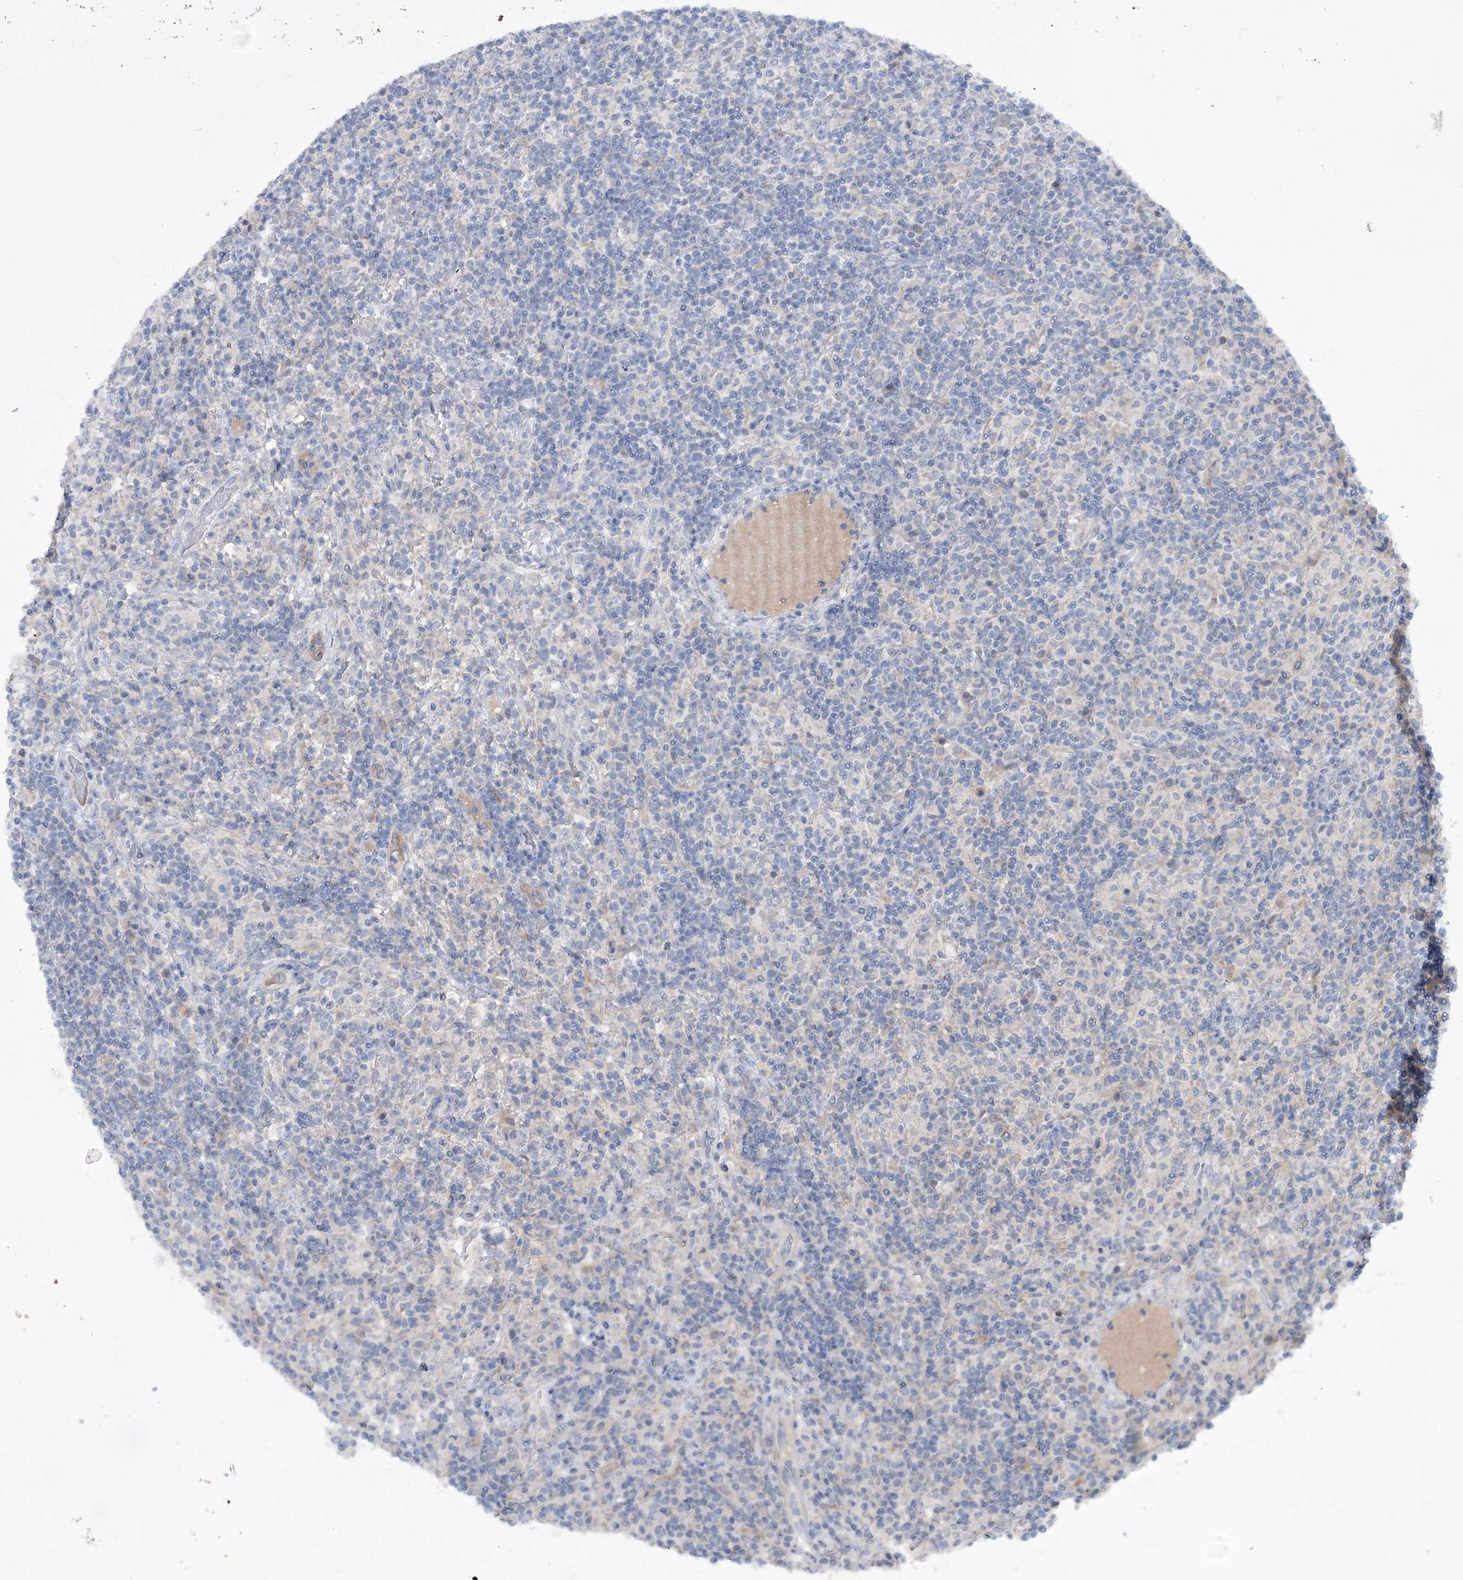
{"staining": {"intensity": "negative", "quantity": "none", "location": "none"}, "tissue": "lymphoma", "cell_type": "Tumor cells", "image_type": "cancer", "snomed": [{"axis": "morphology", "description": "Hodgkin's disease, NOS"}, {"axis": "topography", "description": "Lymph node"}], "caption": "A high-resolution histopathology image shows immunohistochemistry (IHC) staining of Hodgkin's disease, which shows no significant staining in tumor cells.", "gene": "MTCH2", "patient": {"sex": "male", "age": 70}}